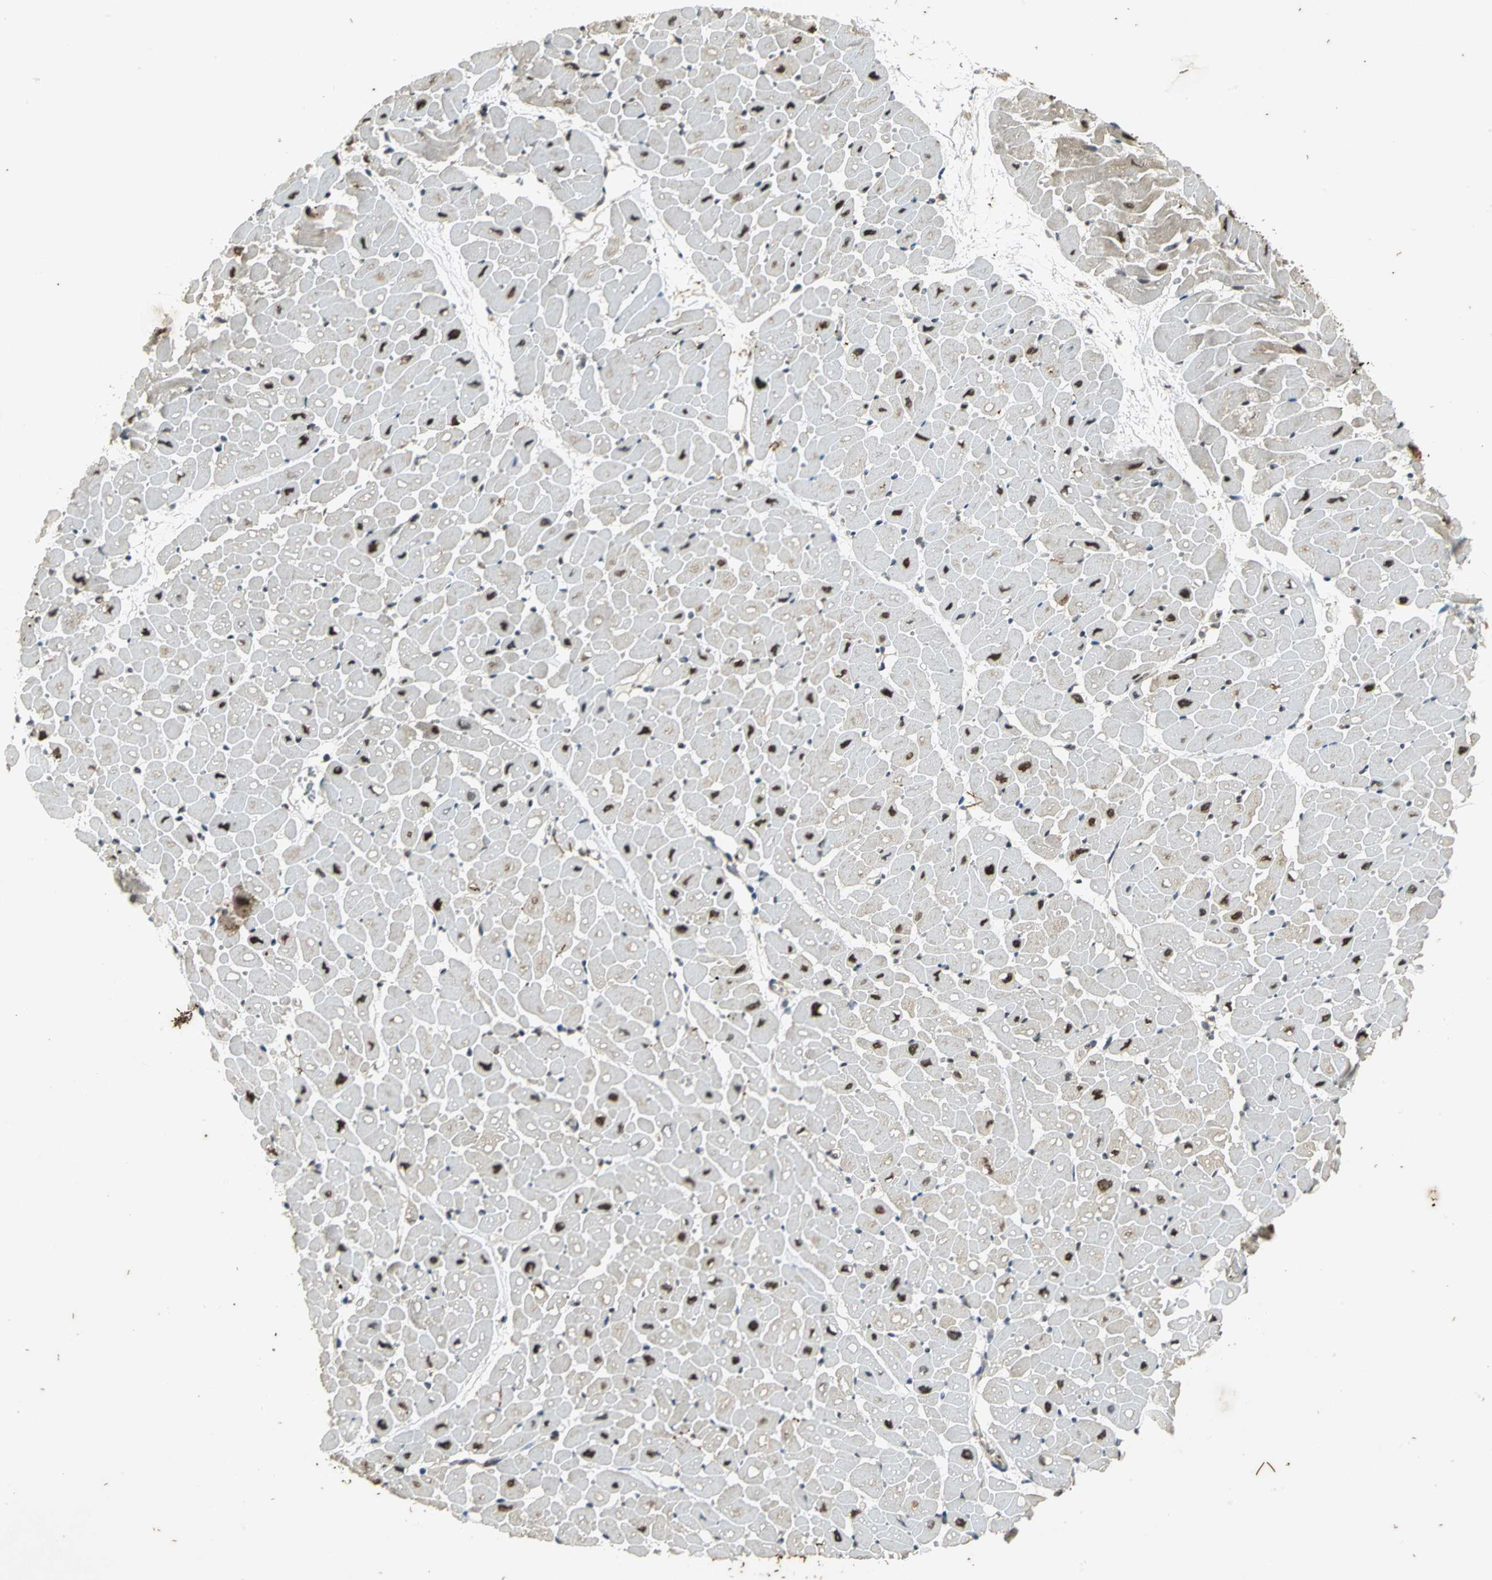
{"staining": {"intensity": "weak", "quantity": "25%-75%", "location": "nuclear"}, "tissue": "heart muscle", "cell_type": "Cardiomyocytes", "image_type": "normal", "snomed": [{"axis": "morphology", "description": "Normal tissue, NOS"}, {"axis": "topography", "description": "Heart"}], "caption": "The micrograph displays immunohistochemical staining of benign heart muscle. There is weak nuclear staining is identified in approximately 25%-75% of cardiomyocytes.", "gene": "NOTCH3", "patient": {"sex": "male", "age": 45}}